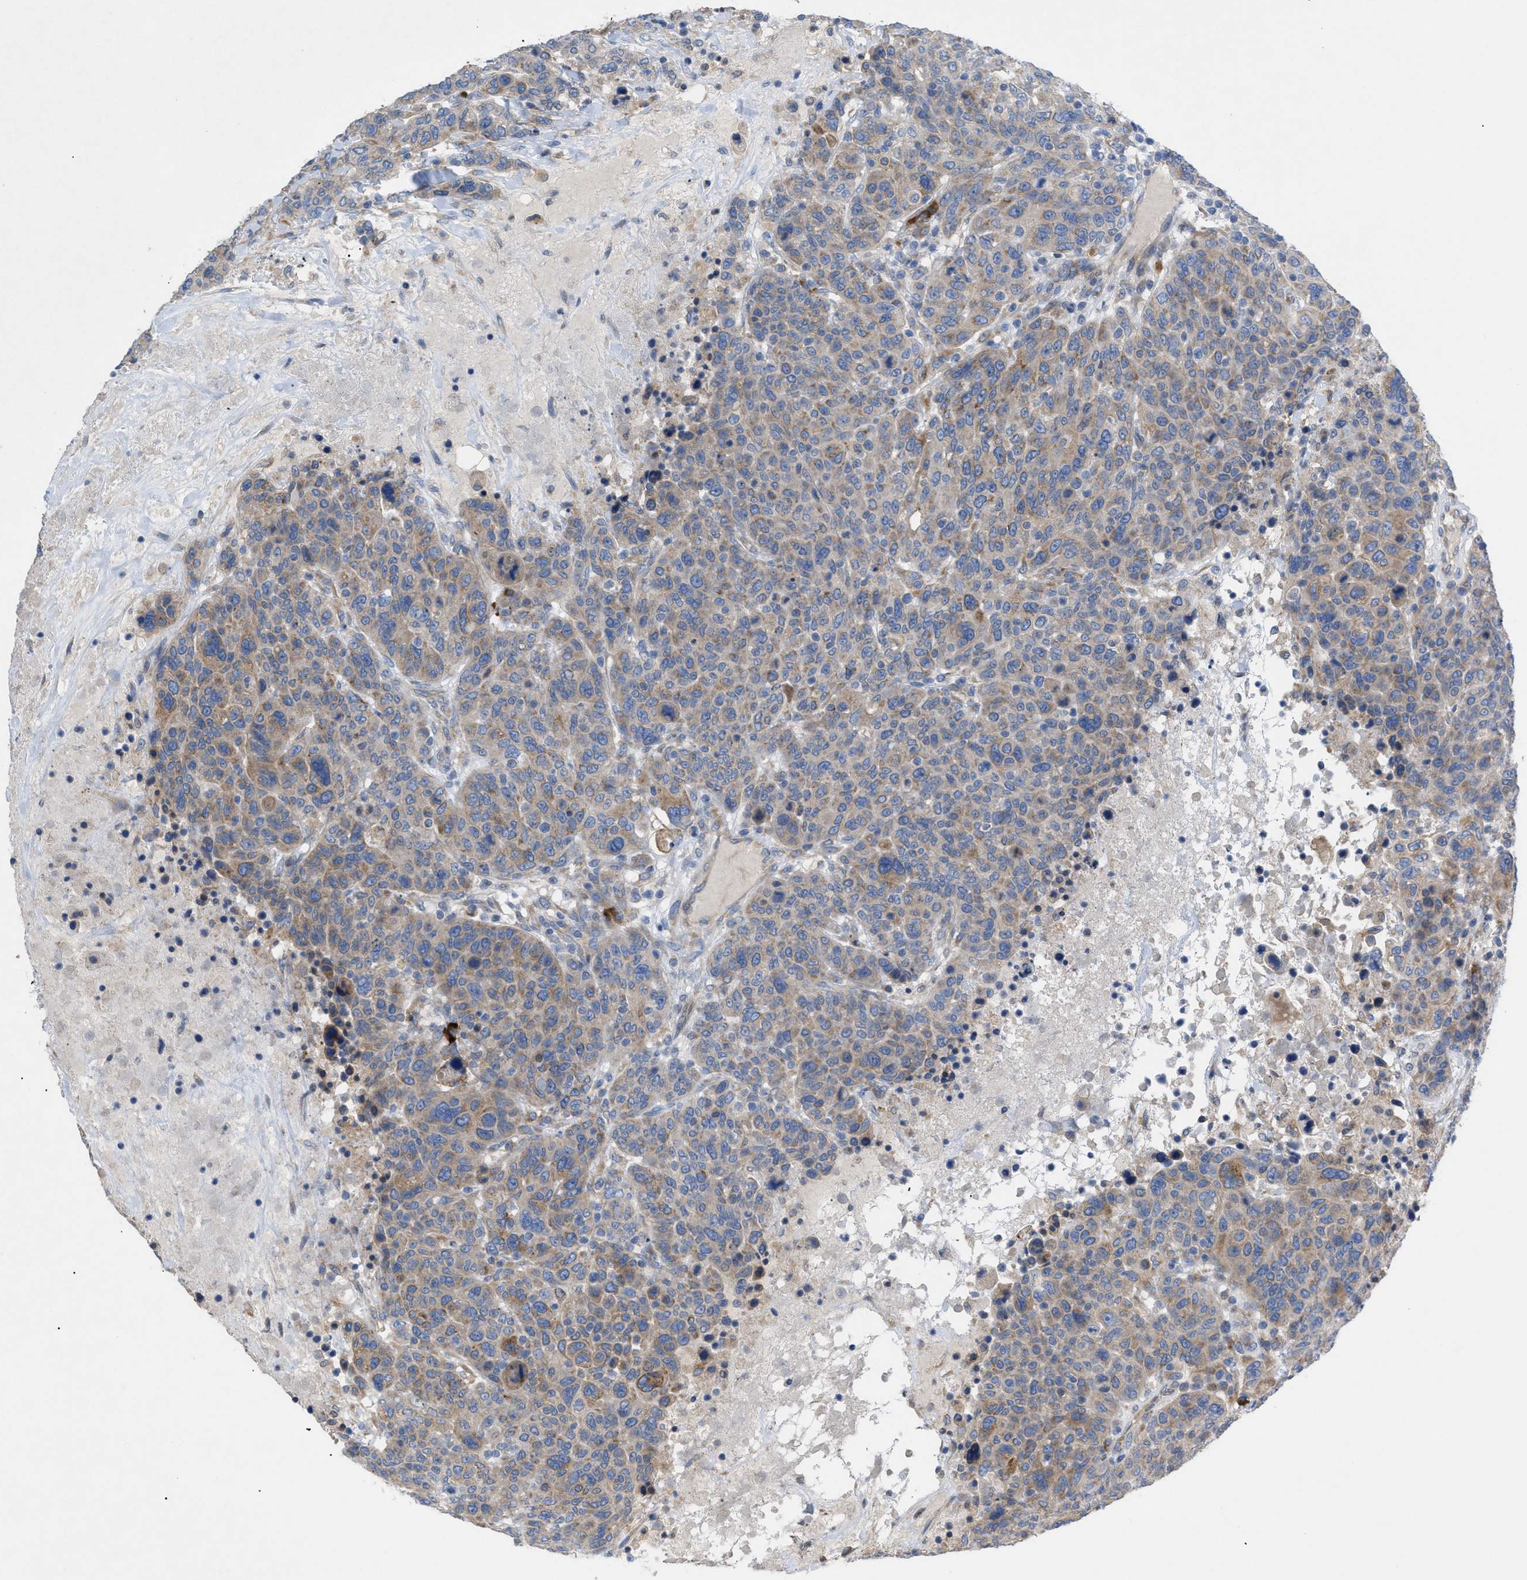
{"staining": {"intensity": "moderate", "quantity": "25%-75%", "location": "cytoplasmic/membranous"}, "tissue": "breast cancer", "cell_type": "Tumor cells", "image_type": "cancer", "snomed": [{"axis": "morphology", "description": "Duct carcinoma"}, {"axis": "topography", "description": "Breast"}], "caption": "A brown stain labels moderate cytoplasmic/membranous positivity of a protein in breast cancer (intraductal carcinoma) tumor cells.", "gene": "SLC50A1", "patient": {"sex": "female", "age": 37}}